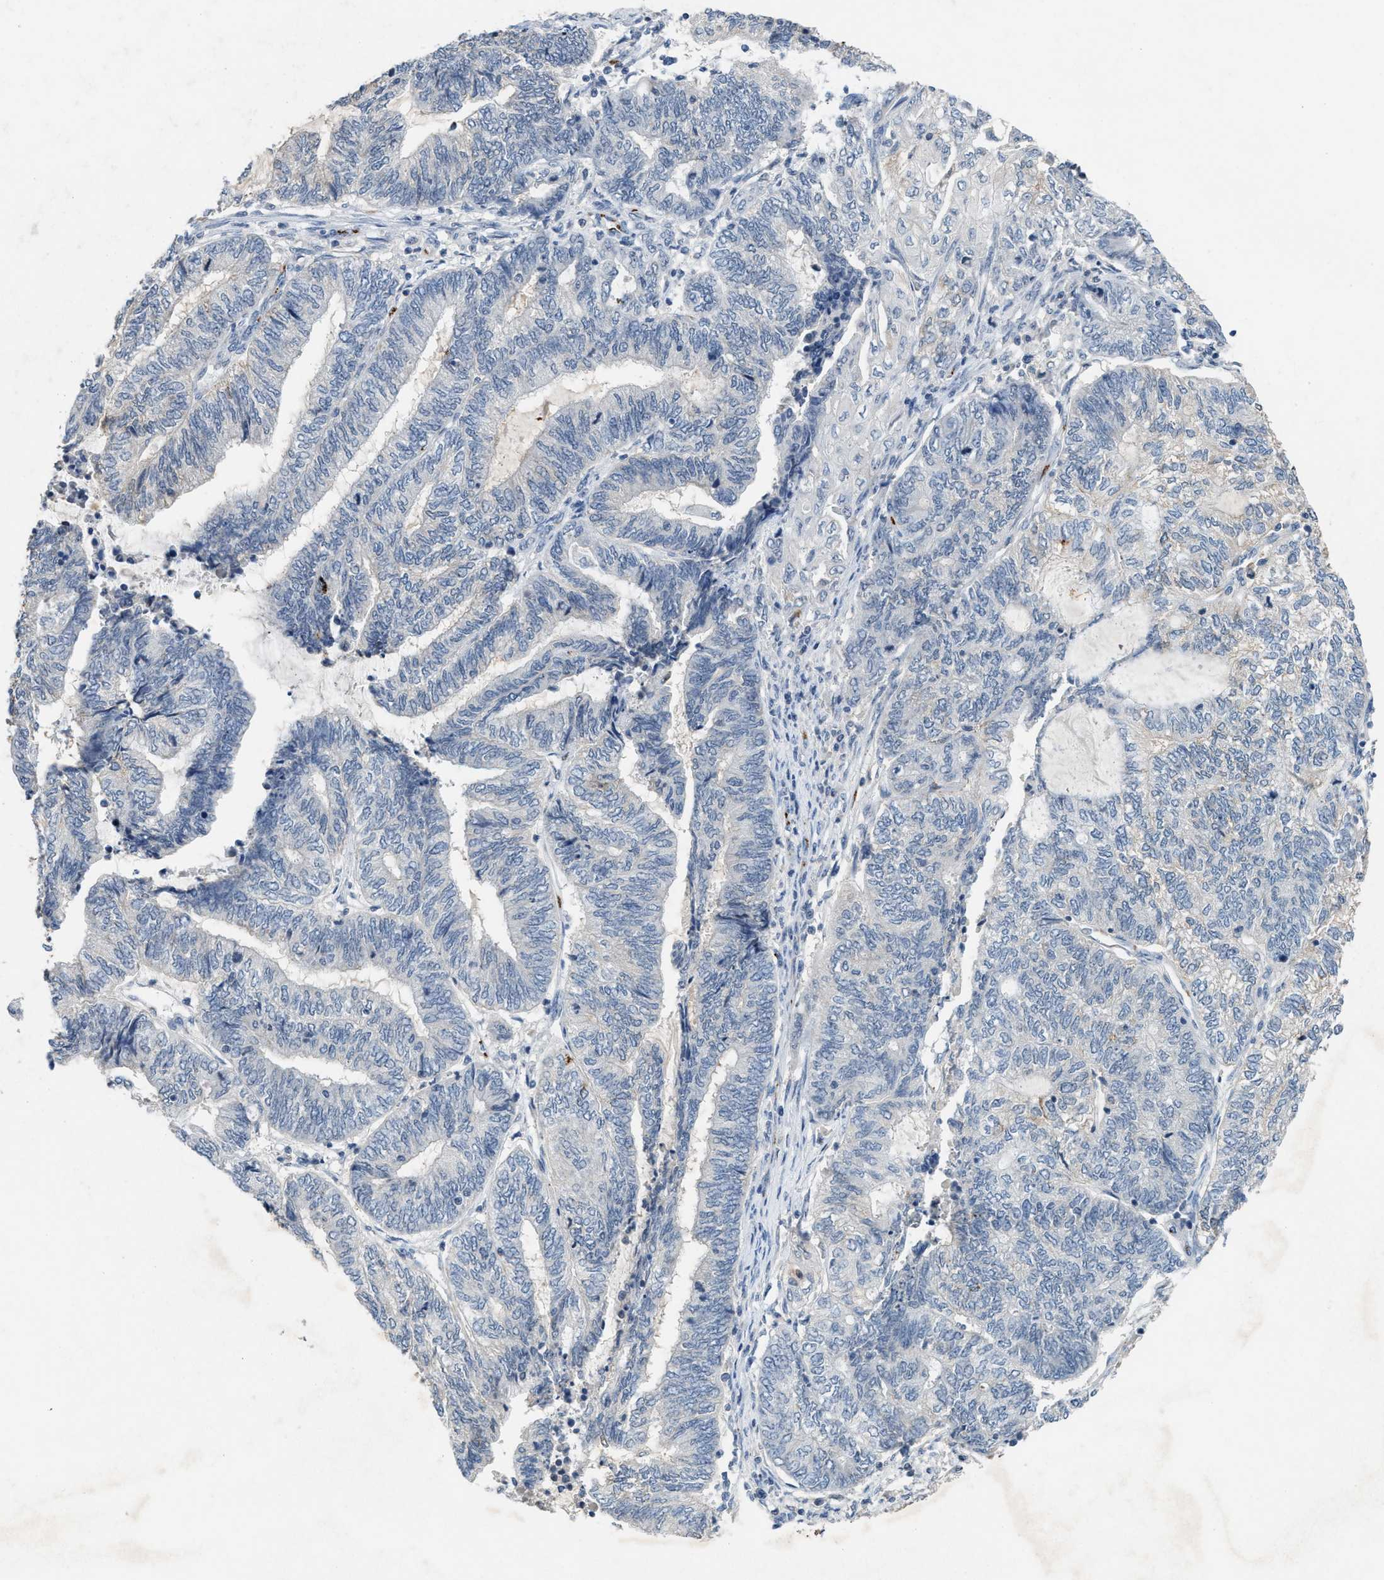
{"staining": {"intensity": "negative", "quantity": "none", "location": "none"}, "tissue": "endometrial cancer", "cell_type": "Tumor cells", "image_type": "cancer", "snomed": [{"axis": "morphology", "description": "Adenocarcinoma, NOS"}, {"axis": "topography", "description": "Uterus"}, {"axis": "topography", "description": "Endometrium"}], "caption": "Endometrial cancer (adenocarcinoma) was stained to show a protein in brown. There is no significant expression in tumor cells.", "gene": "SLC5A5", "patient": {"sex": "female", "age": 70}}